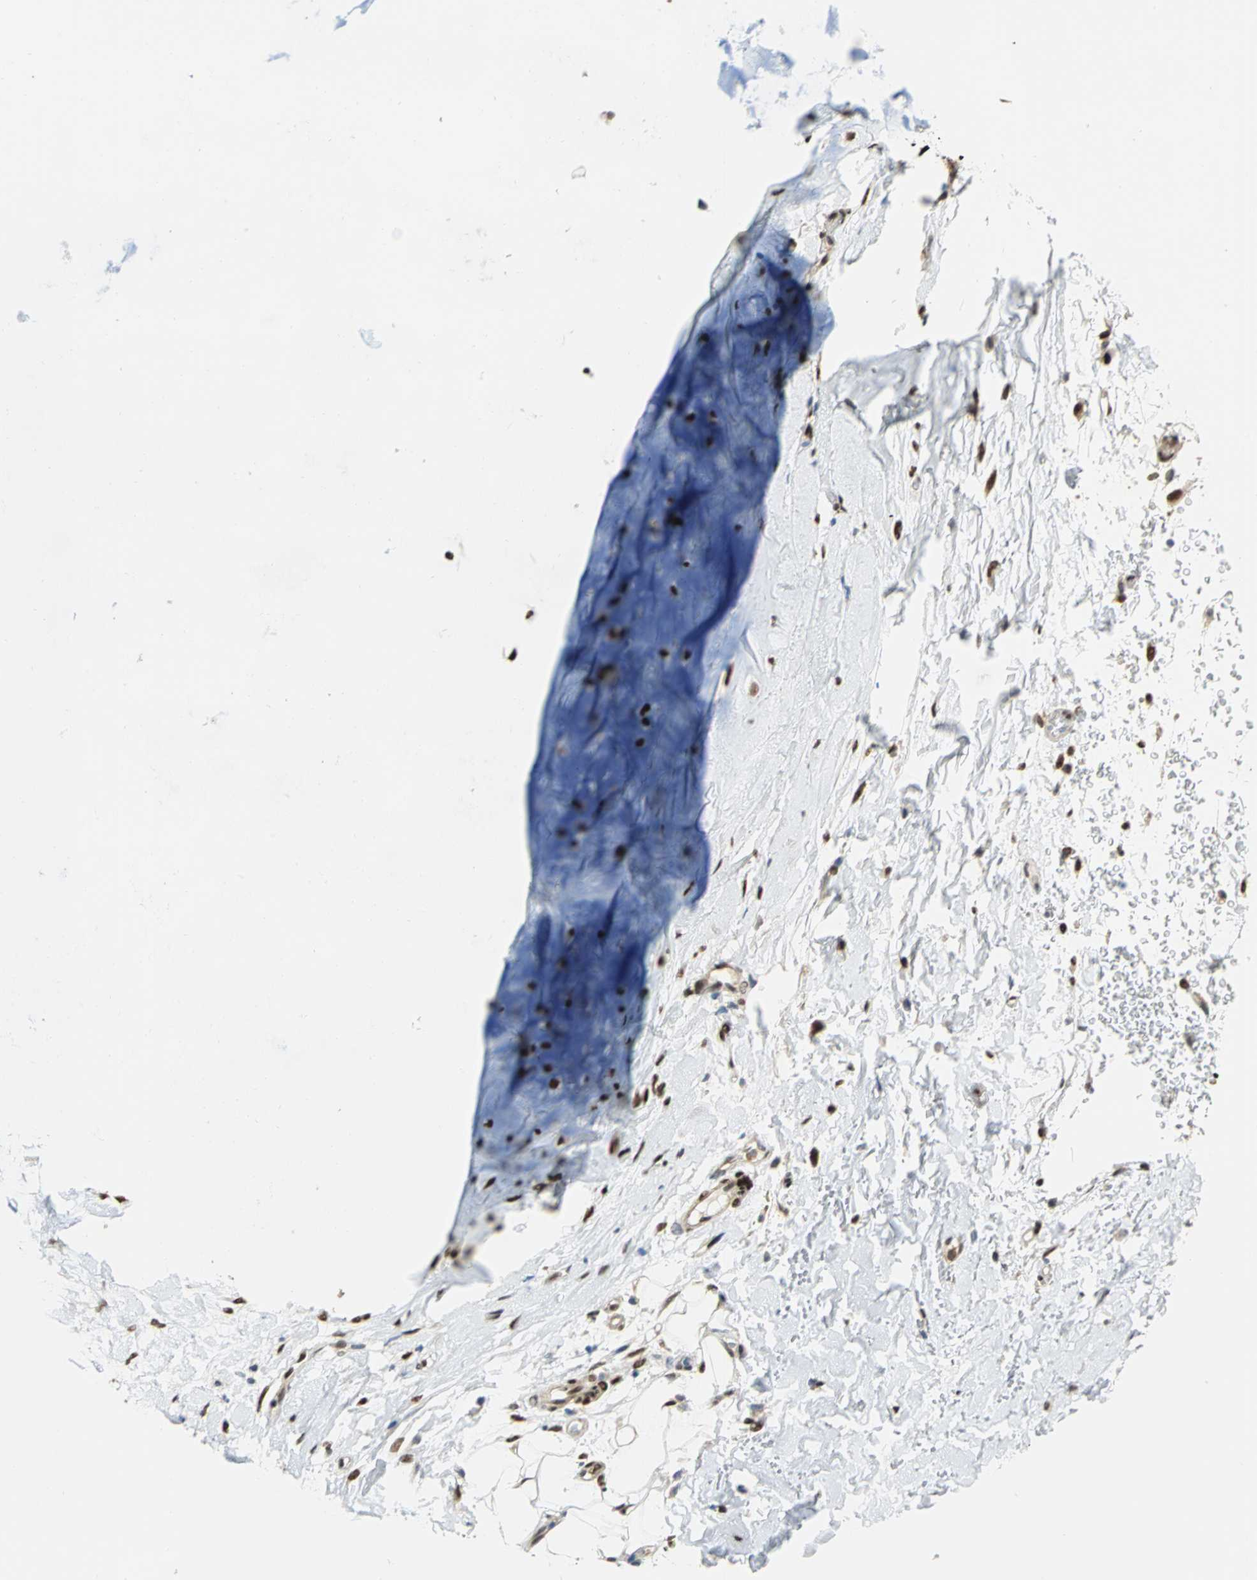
{"staining": {"intensity": "moderate", "quantity": ">75%", "location": "nuclear"}, "tissue": "adipose tissue", "cell_type": "Adipocytes", "image_type": "normal", "snomed": [{"axis": "morphology", "description": "Normal tissue, NOS"}, {"axis": "topography", "description": "Cartilage tissue"}, {"axis": "topography", "description": "Bronchus"}], "caption": "There is medium levels of moderate nuclear expression in adipocytes of benign adipose tissue, as demonstrated by immunohistochemical staining (brown color).", "gene": "RBFOX2", "patient": {"sex": "female", "age": 73}}